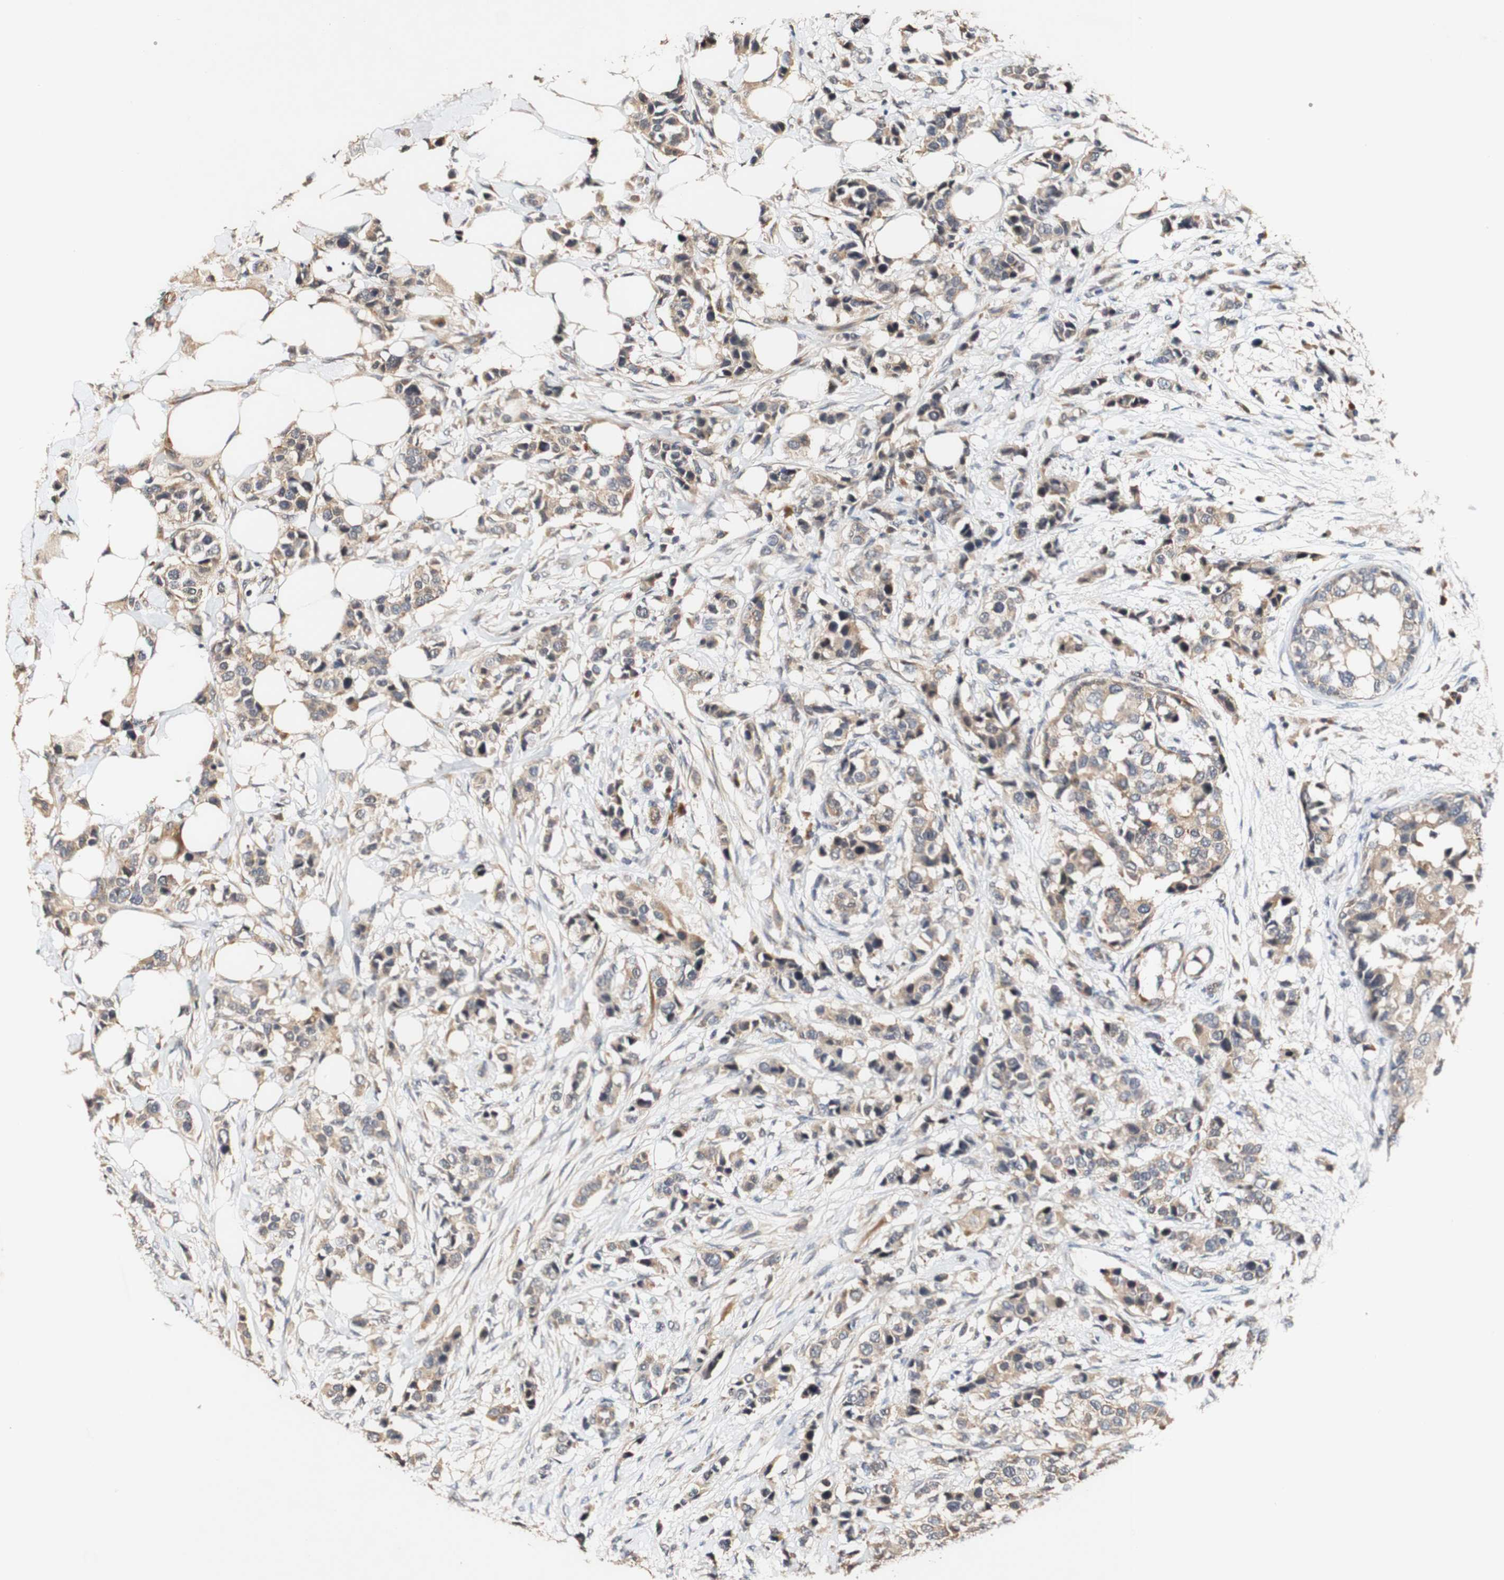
{"staining": {"intensity": "moderate", "quantity": ">75%", "location": "cytoplasmic/membranous"}, "tissue": "breast cancer", "cell_type": "Tumor cells", "image_type": "cancer", "snomed": [{"axis": "morphology", "description": "Normal tissue, NOS"}, {"axis": "morphology", "description": "Duct carcinoma"}, {"axis": "topography", "description": "Breast"}], "caption": "Moderate cytoplasmic/membranous positivity for a protein is seen in about >75% of tumor cells of breast cancer (invasive ductal carcinoma) using IHC.", "gene": "PIN1", "patient": {"sex": "female", "age": 50}}